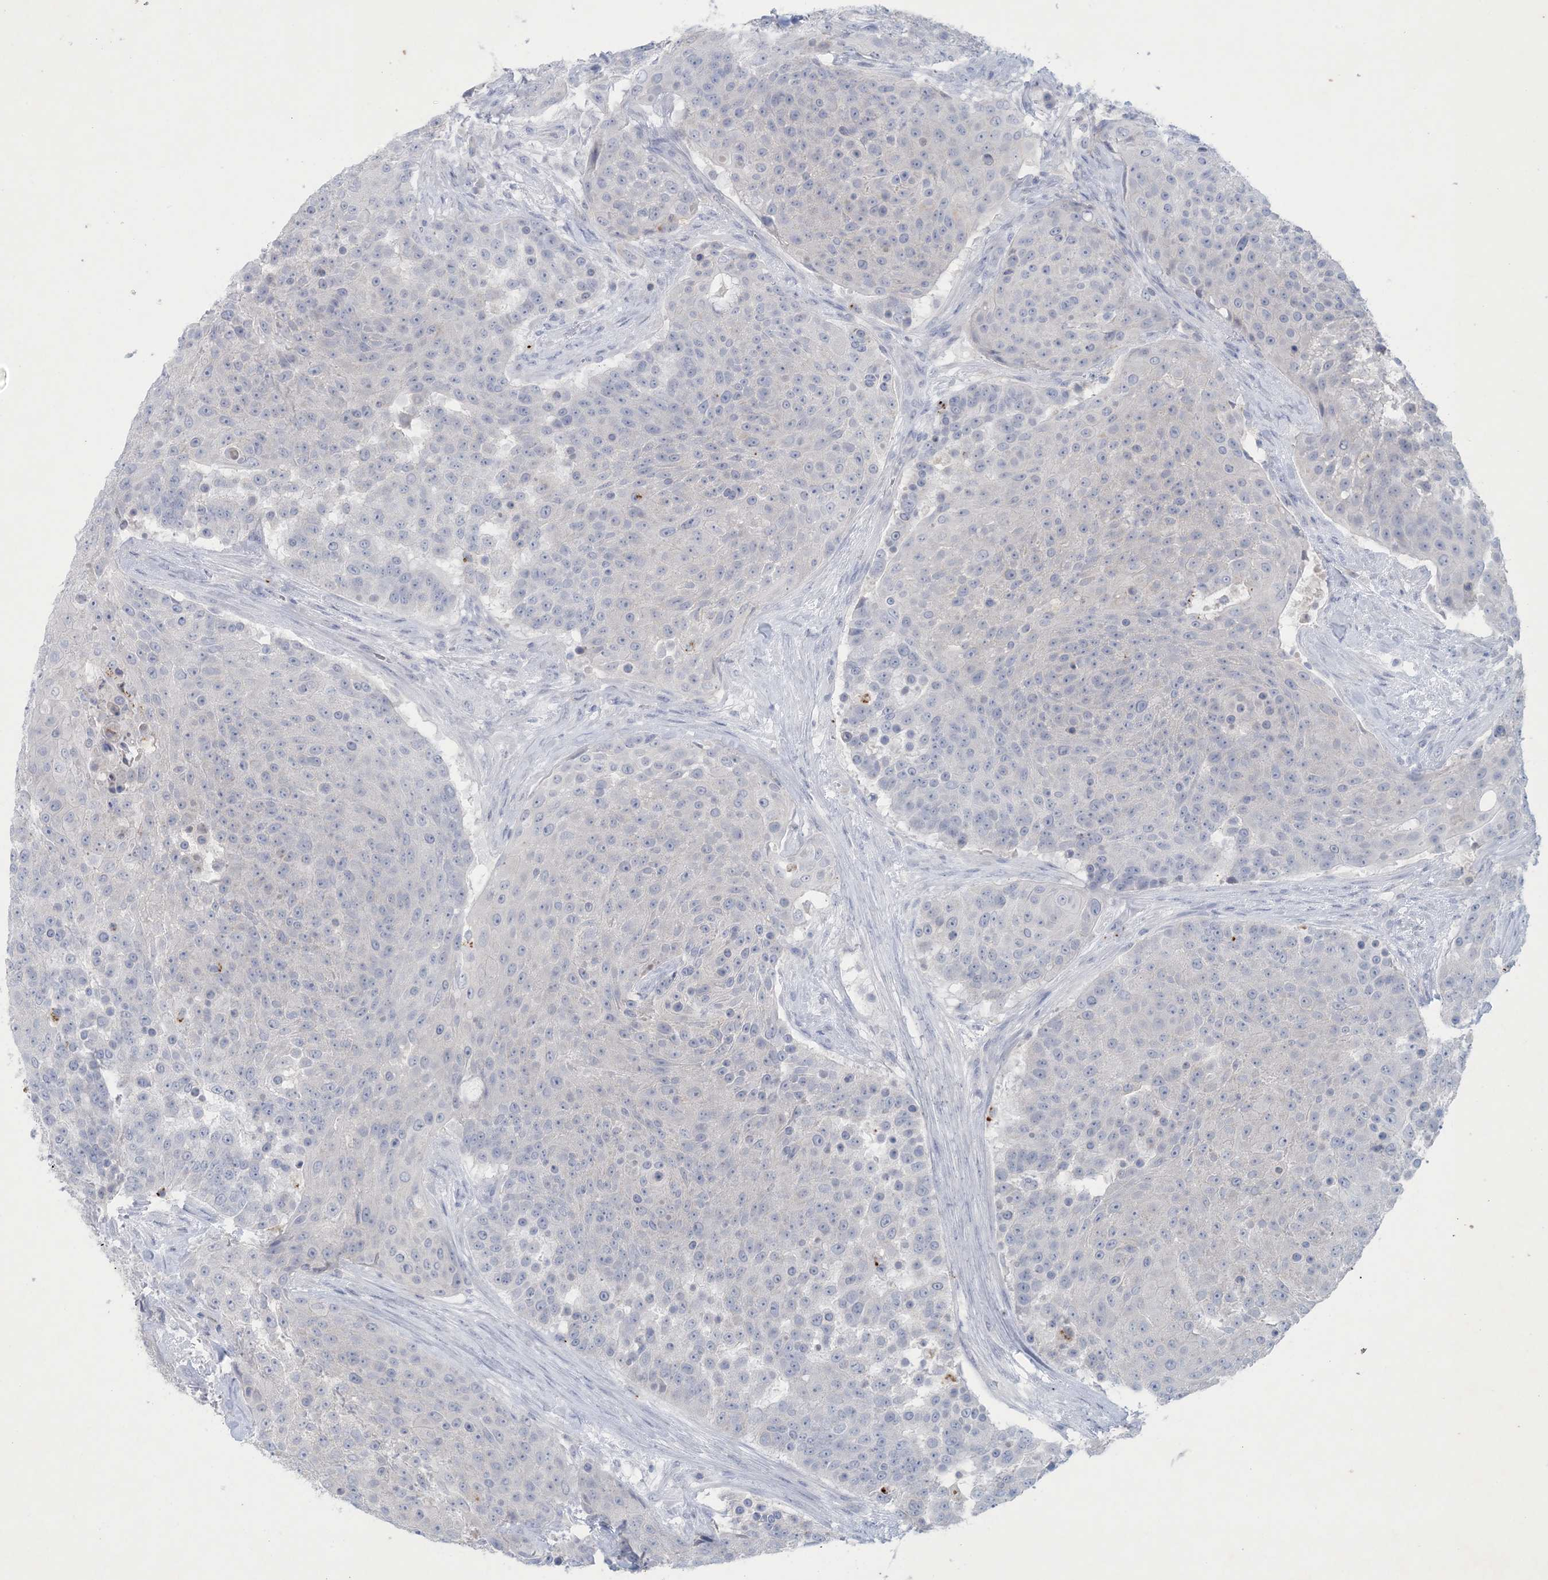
{"staining": {"intensity": "negative", "quantity": "none", "location": "none"}, "tissue": "urothelial cancer", "cell_type": "Tumor cells", "image_type": "cancer", "snomed": [{"axis": "morphology", "description": "Urothelial carcinoma, High grade"}, {"axis": "topography", "description": "Urinary bladder"}], "caption": "Tumor cells show no significant positivity in urothelial cancer.", "gene": "GABRG1", "patient": {"sex": "female", "age": 63}}